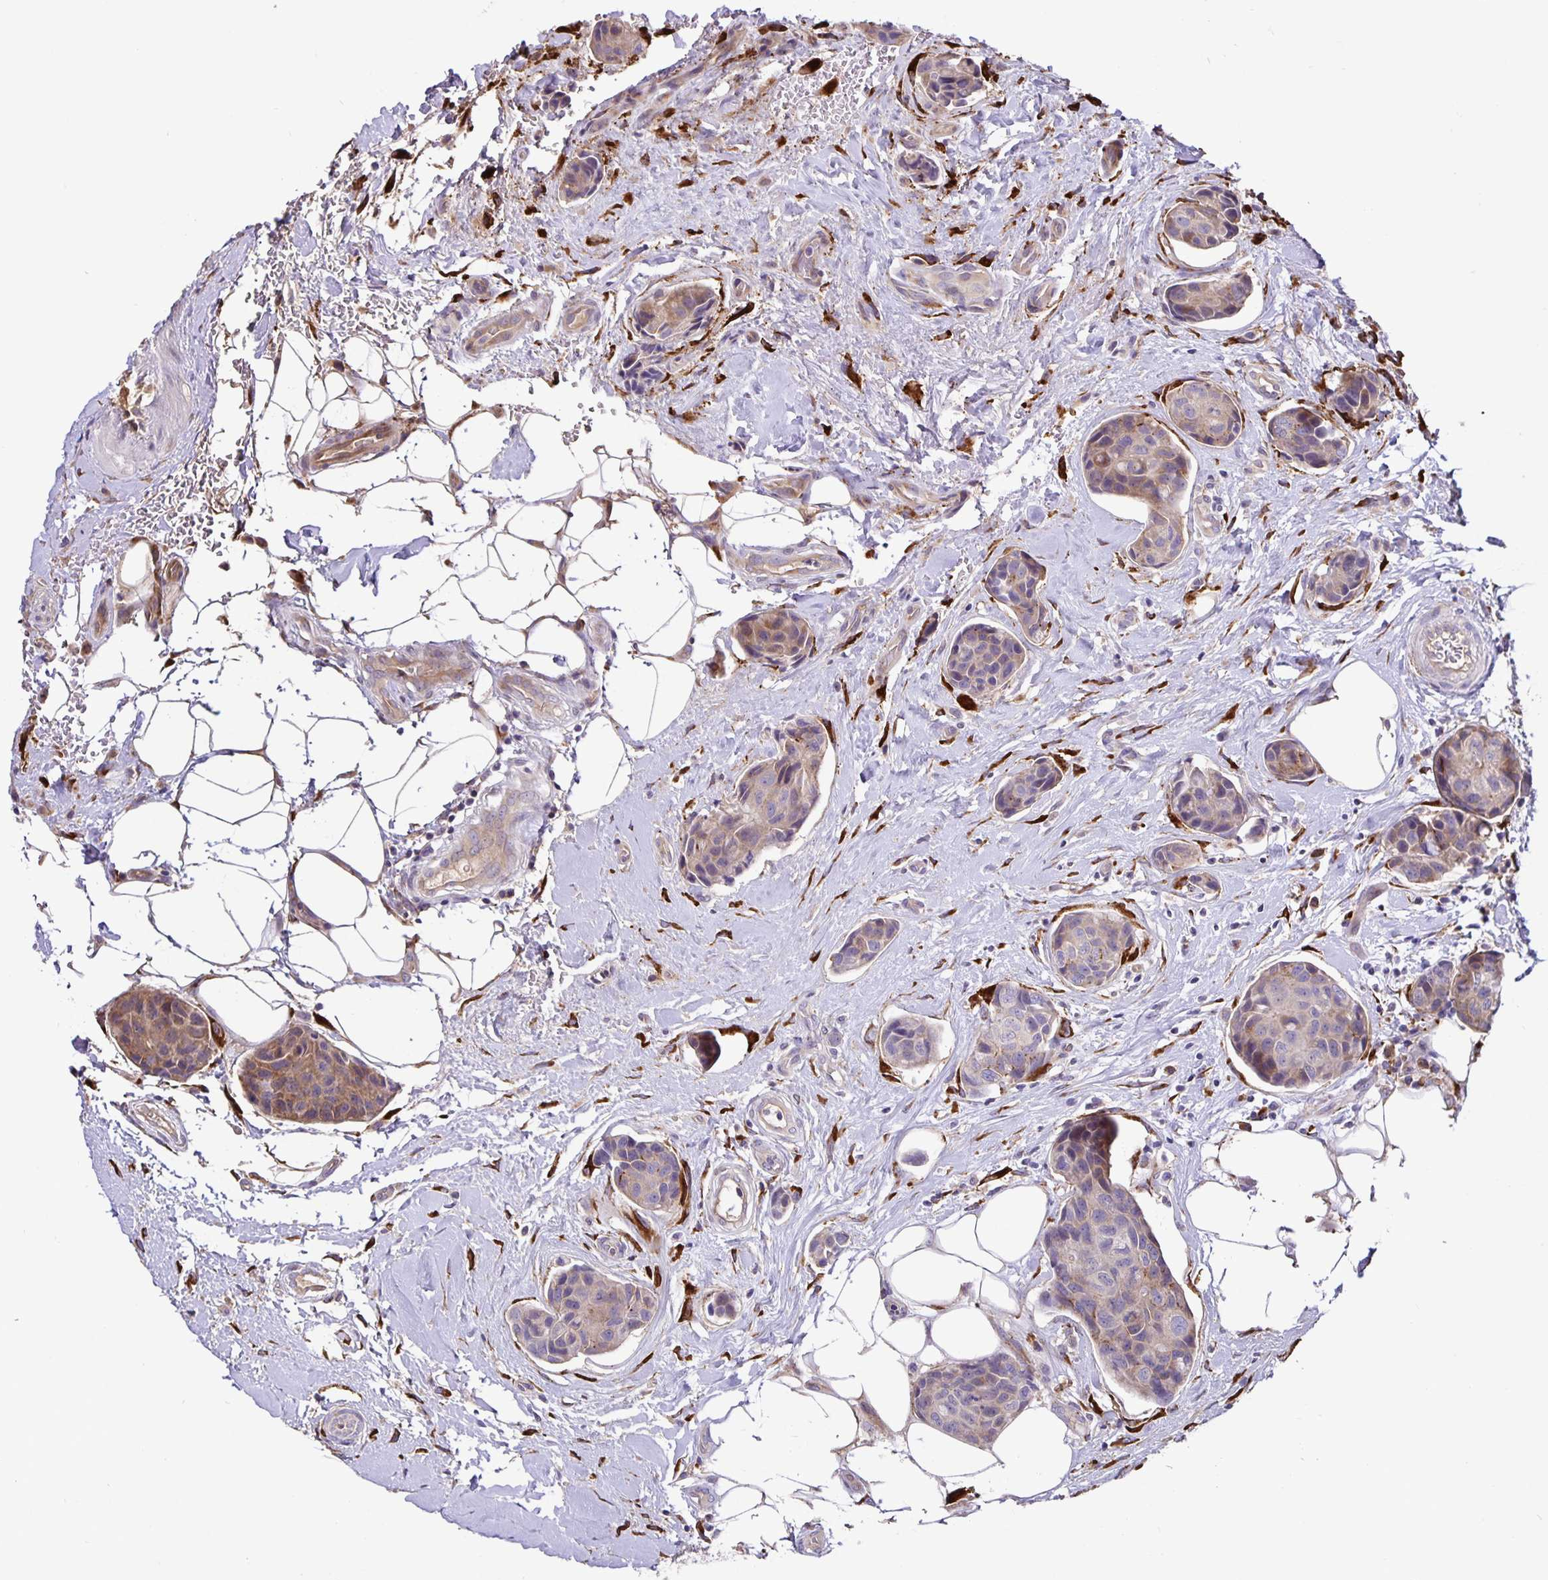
{"staining": {"intensity": "weak", "quantity": "25%-75%", "location": "cytoplasmic/membranous"}, "tissue": "breast cancer", "cell_type": "Tumor cells", "image_type": "cancer", "snomed": [{"axis": "morphology", "description": "Duct carcinoma"}, {"axis": "topography", "description": "Breast"}, {"axis": "topography", "description": "Lymph node"}], "caption": "IHC micrograph of neoplastic tissue: breast cancer stained using IHC shows low levels of weak protein expression localized specifically in the cytoplasmic/membranous of tumor cells, appearing as a cytoplasmic/membranous brown color.", "gene": "EML6", "patient": {"sex": "female", "age": 80}}